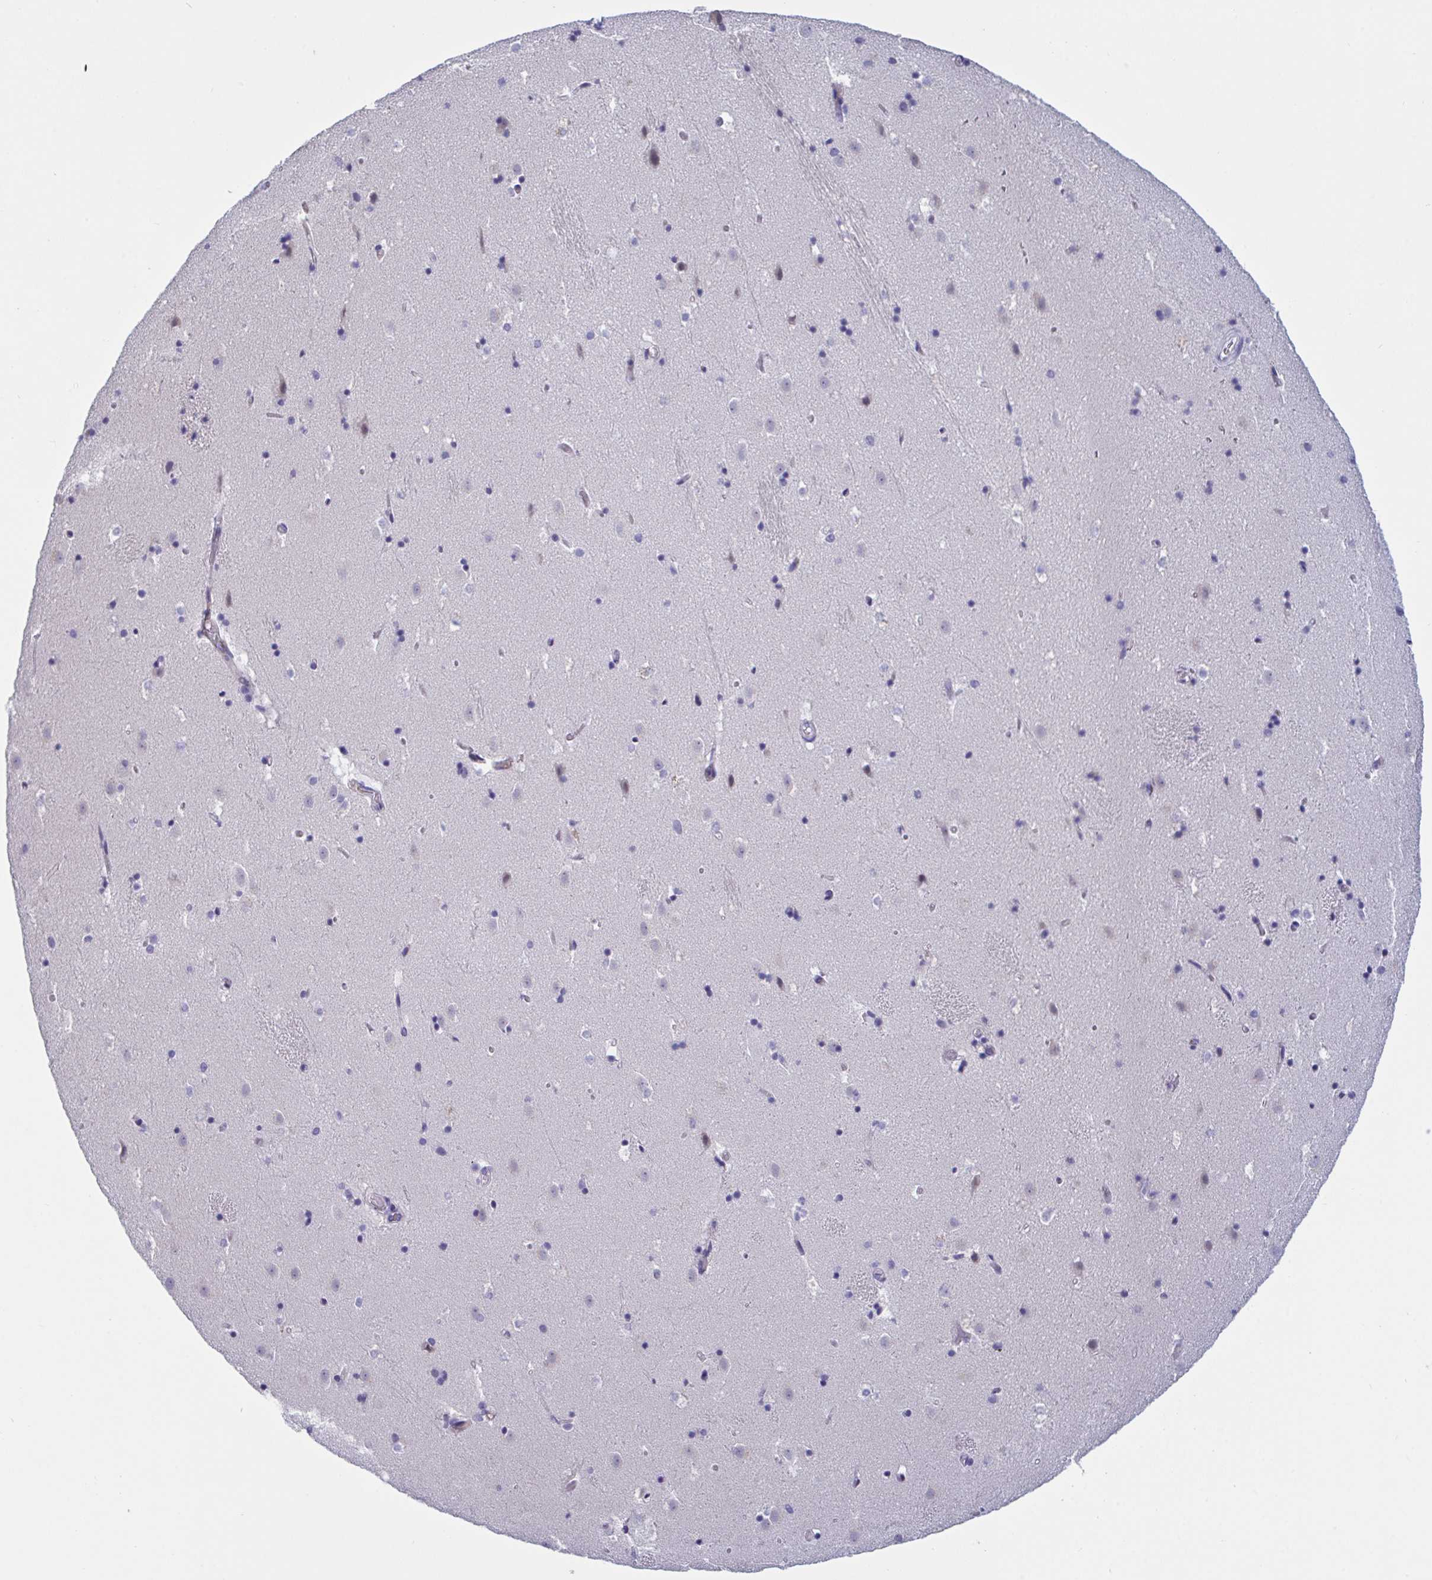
{"staining": {"intensity": "negative", "quantity": "none", "location": "none"}, "tissue": "caudate", "cell_type": "Glial cells", "image_type": "normal", "snomed": [{"axis": "morphology", "description": "Normal tissue, NOS"}, {"axis": "topography", "description": "Lateral ventricle wall"}], "caption": "IHC of unremarkable human caudate exhibits no staining in glial cells.", "gene": "MS4A14", "patient": {"sex": "male", "age": 37}}